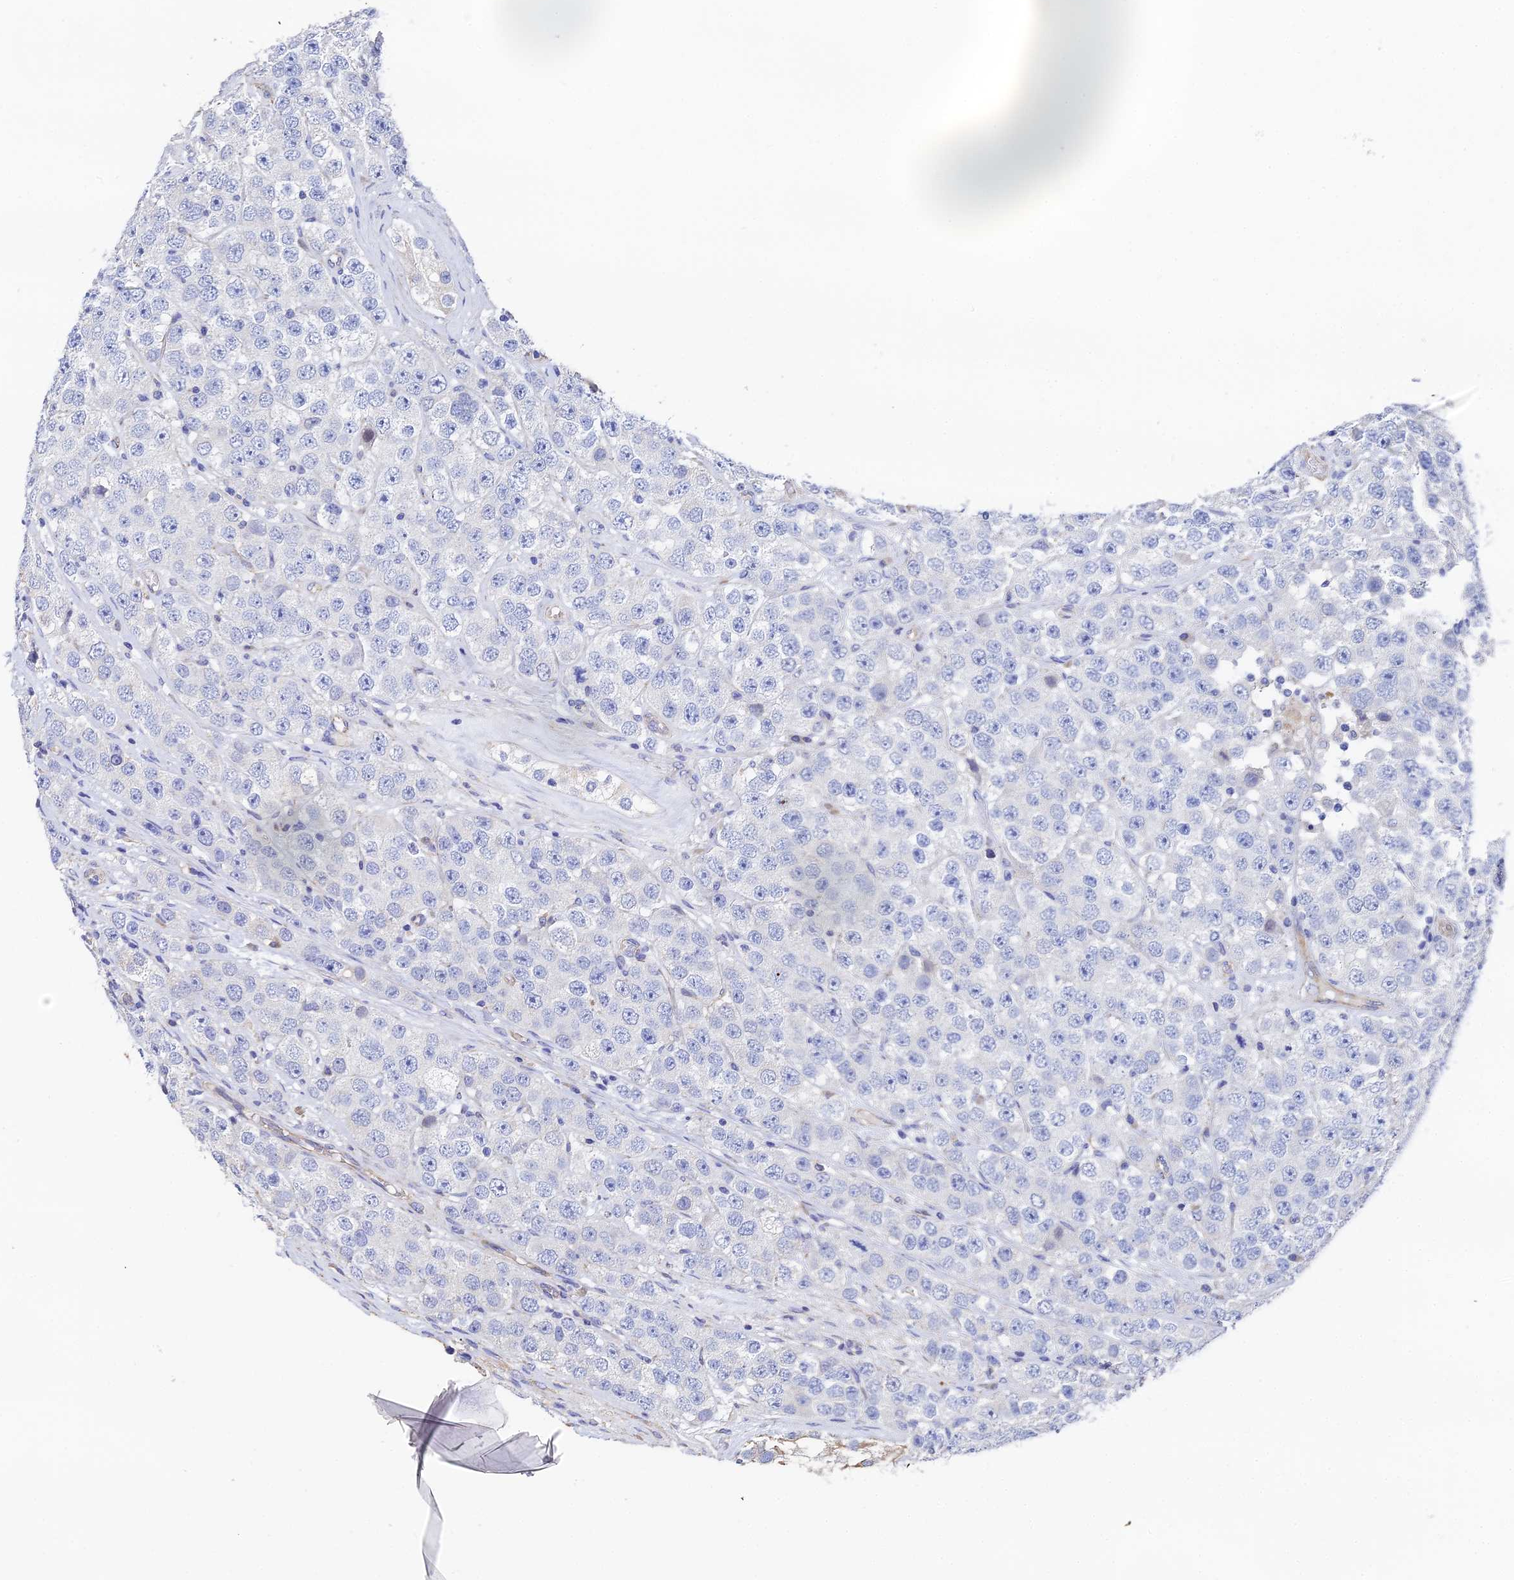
{"staining": {"intensity": "negative", "quantity": "none", "location": "none"}, "tissue": "testis cancer", "cell_type": "Tumor cells", "image_type": "cancer", "snomed": [{"axis": "morphology", "description": "Seminoma, NOS"}, {"axis": "topography", "description": "Testis"}], "caption": "The micrograph reveals no significant positivity in tumor cells of testis cancer (seminoma).", "gene": "ENSG00000268674", "patient": {"sex": "male", "age": 28}}